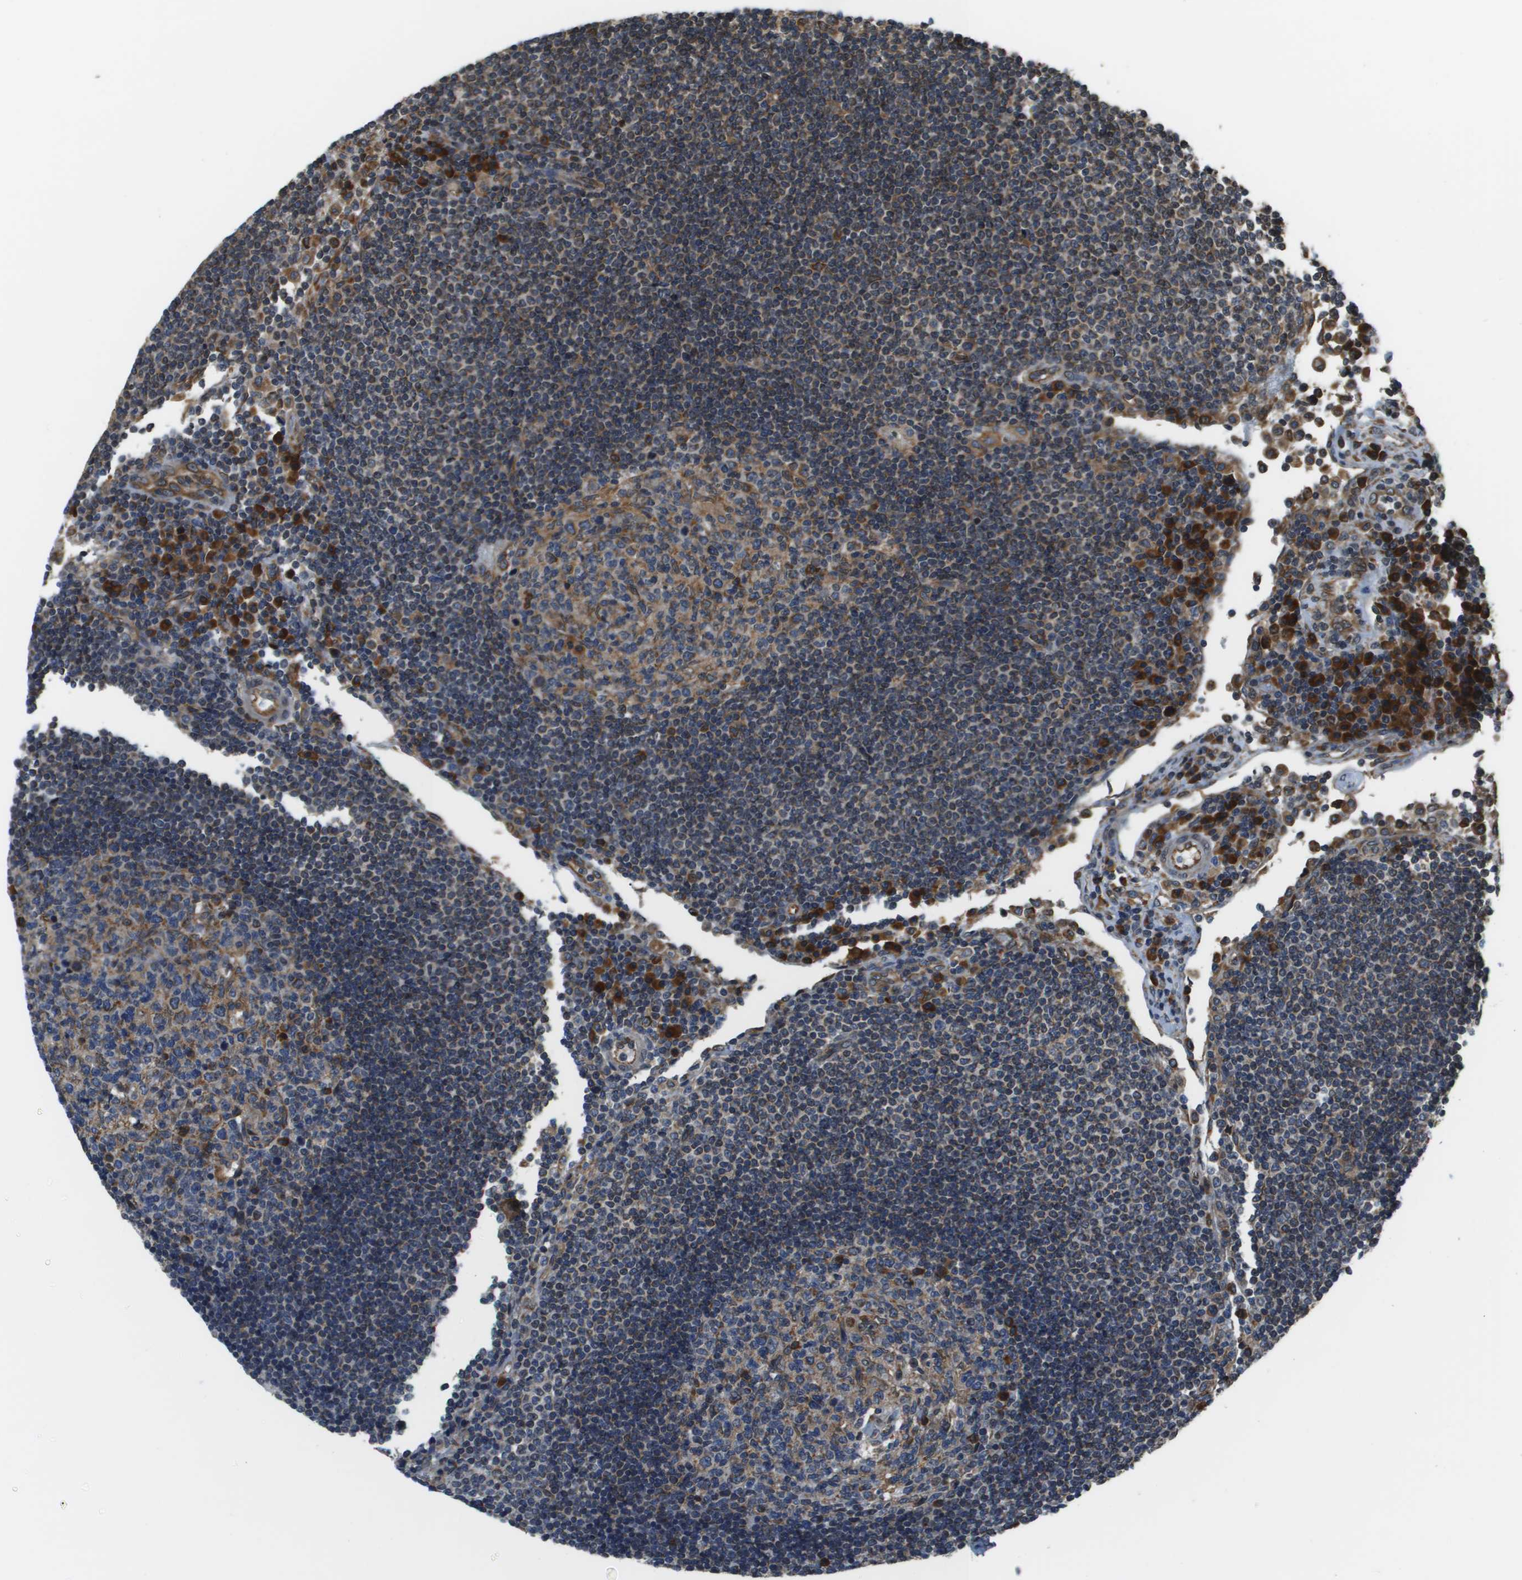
{"staining": {"intensity": "strong", "quantity": "<25%", "location": "cytoplasmic/membranous"}, "tissue": "lymph node", "cell_type": "Germinal center cells", "image_type": "normal", "snomed": [{"axis": "morphology", "description": "Normal tissue, NOS"}, {"axis": "topography", "description": "Lymph node"}], "caption": "A micrograph showing strong cytoplasmic/membranous staining in approximately <25% of germinal center cells in unremarkable lymph node, as visualized by brown immunohistochemical staining.", "gene": "SEC62", "patient": {"sex": "female", "age": 53}}